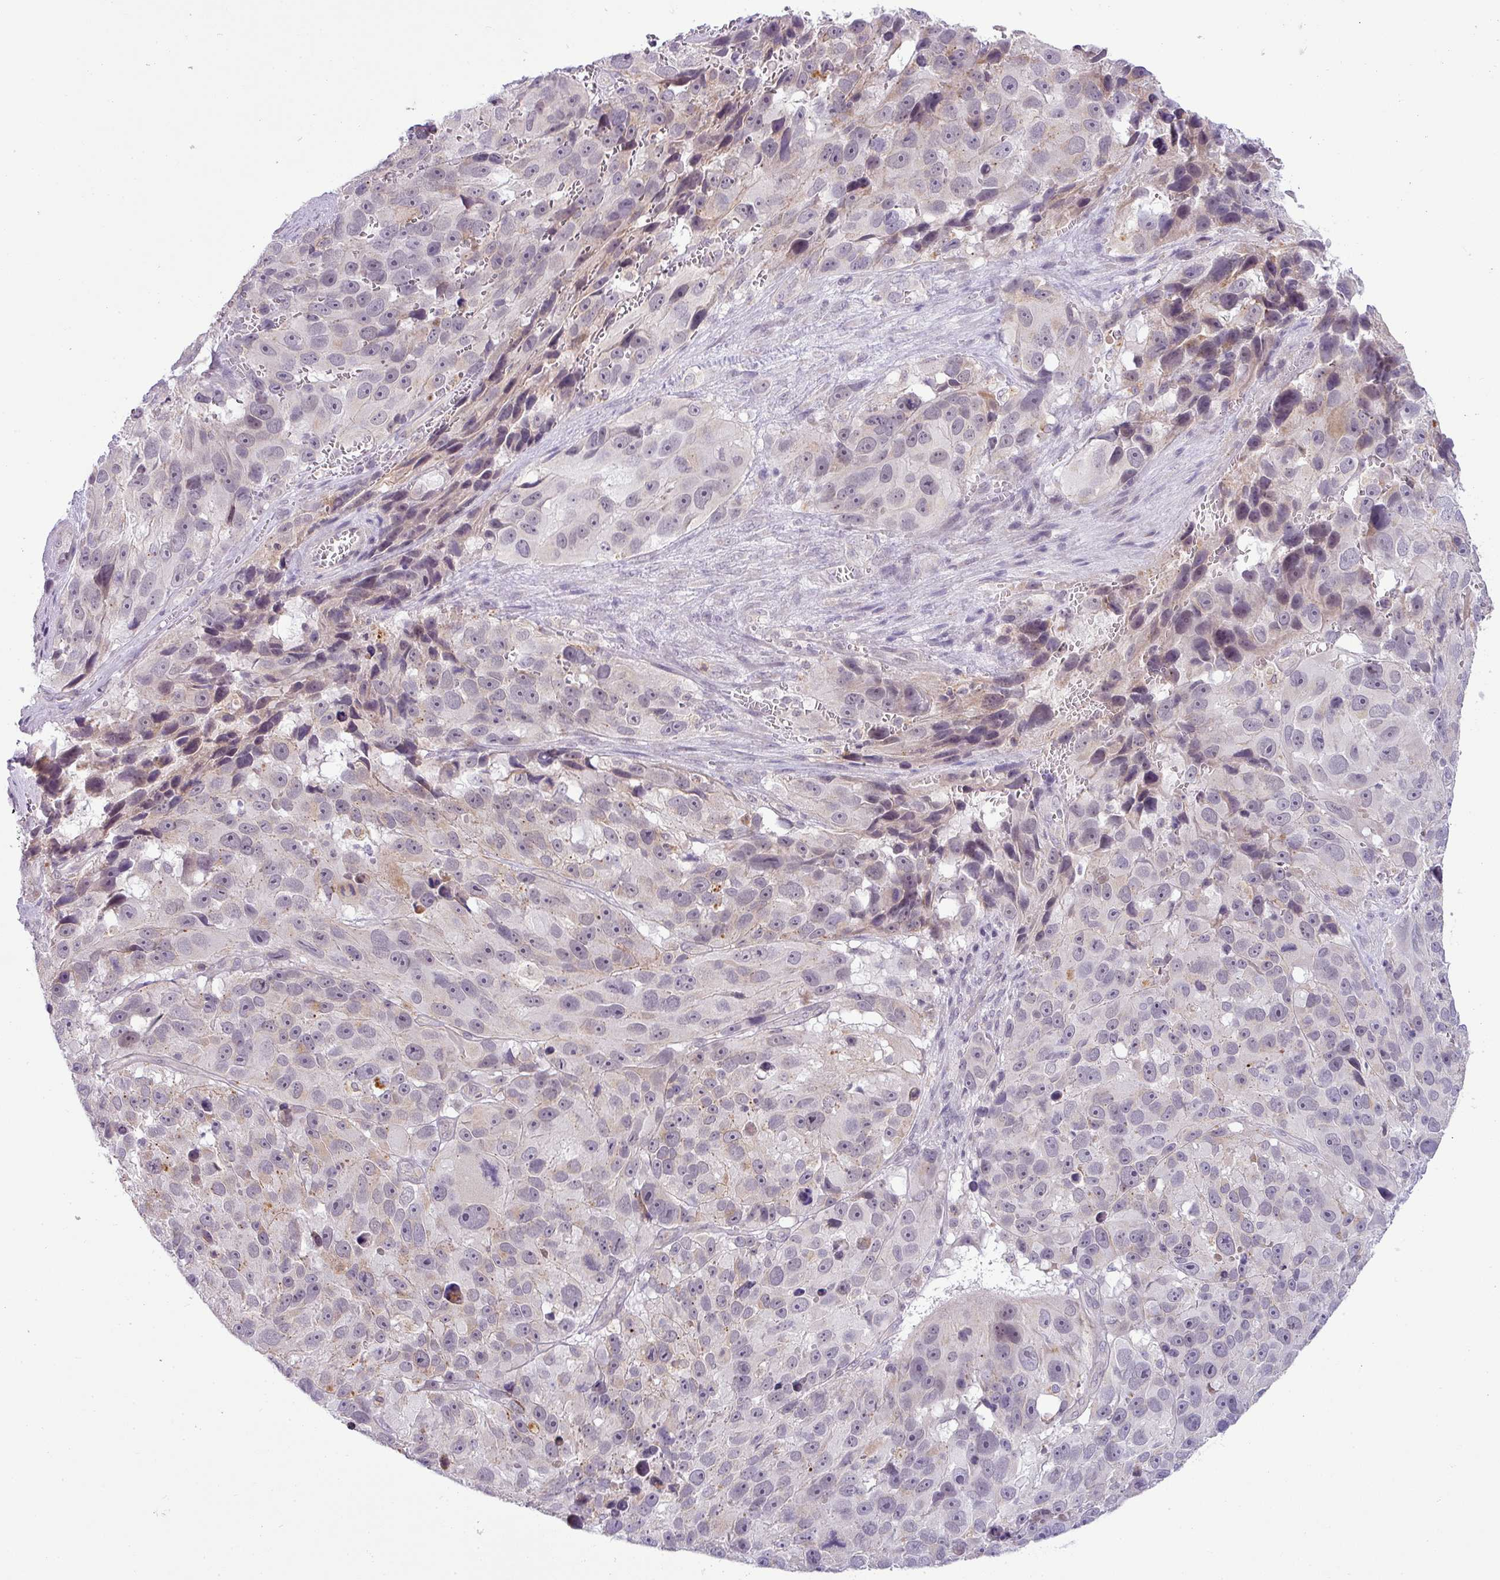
{"staining": {"intensity": "negative", "quantity": "none", "location": "none"}, "tissue": "melanoma", "cell_type": "Tumor cells", "image_type": "cancer", "snomed": [{"axis": "morphology", "description": "Malignant melanoma, NOS"}, {"axis": "topography", "description": "Skin"}], "caption": "DAB immunohistochemical staining of human malignant melanoma reveals no significant positivity in tumor cells. (DAB immunohistochemistry (IHC) visualized using brightfield microscopy, high magnification).", "gene": "HBEGF", "patient": {"sex": "male", "age": 84}}